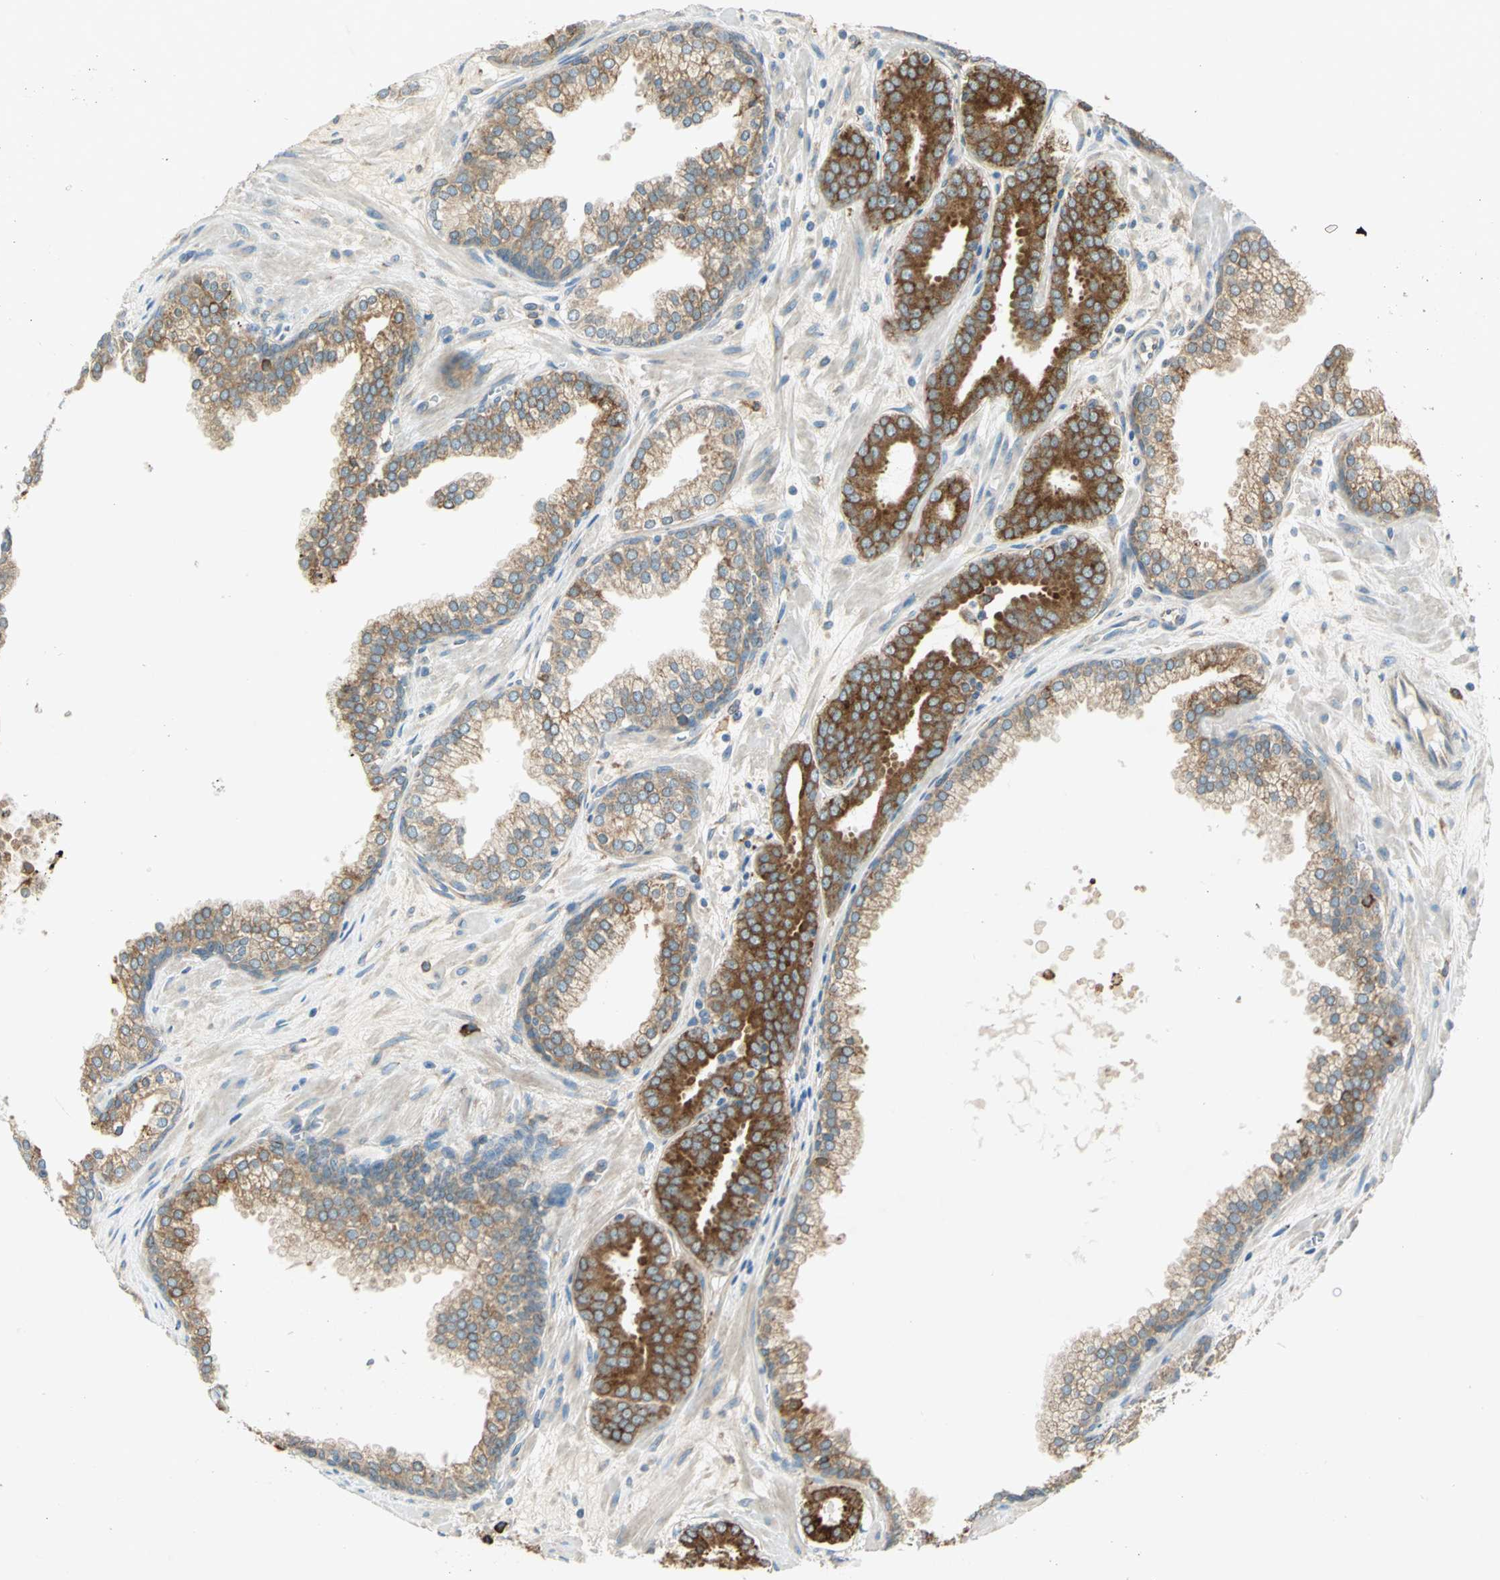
{"staining": {"intensity": "moderate", "quantity": ">75%", "location": "cytoplasmic/membranous"}, "tissue": "prostate cancer", "cell_type": "Tumor cells", "image_type": "cancer", "snomed": [{"axis": "morphology", "description": "Adenocarcinoma, Low grade"}, {"axis": "topography", "description": "Prostate"}], "caption": "Prostate low-grade adenocarcinoma stained with IHC reveals moderate cytoplasmic/membranous expression in about >75% of tumor cells.", "gene": "PDIA4", "patient": {"sex": "male", "age": 57}}